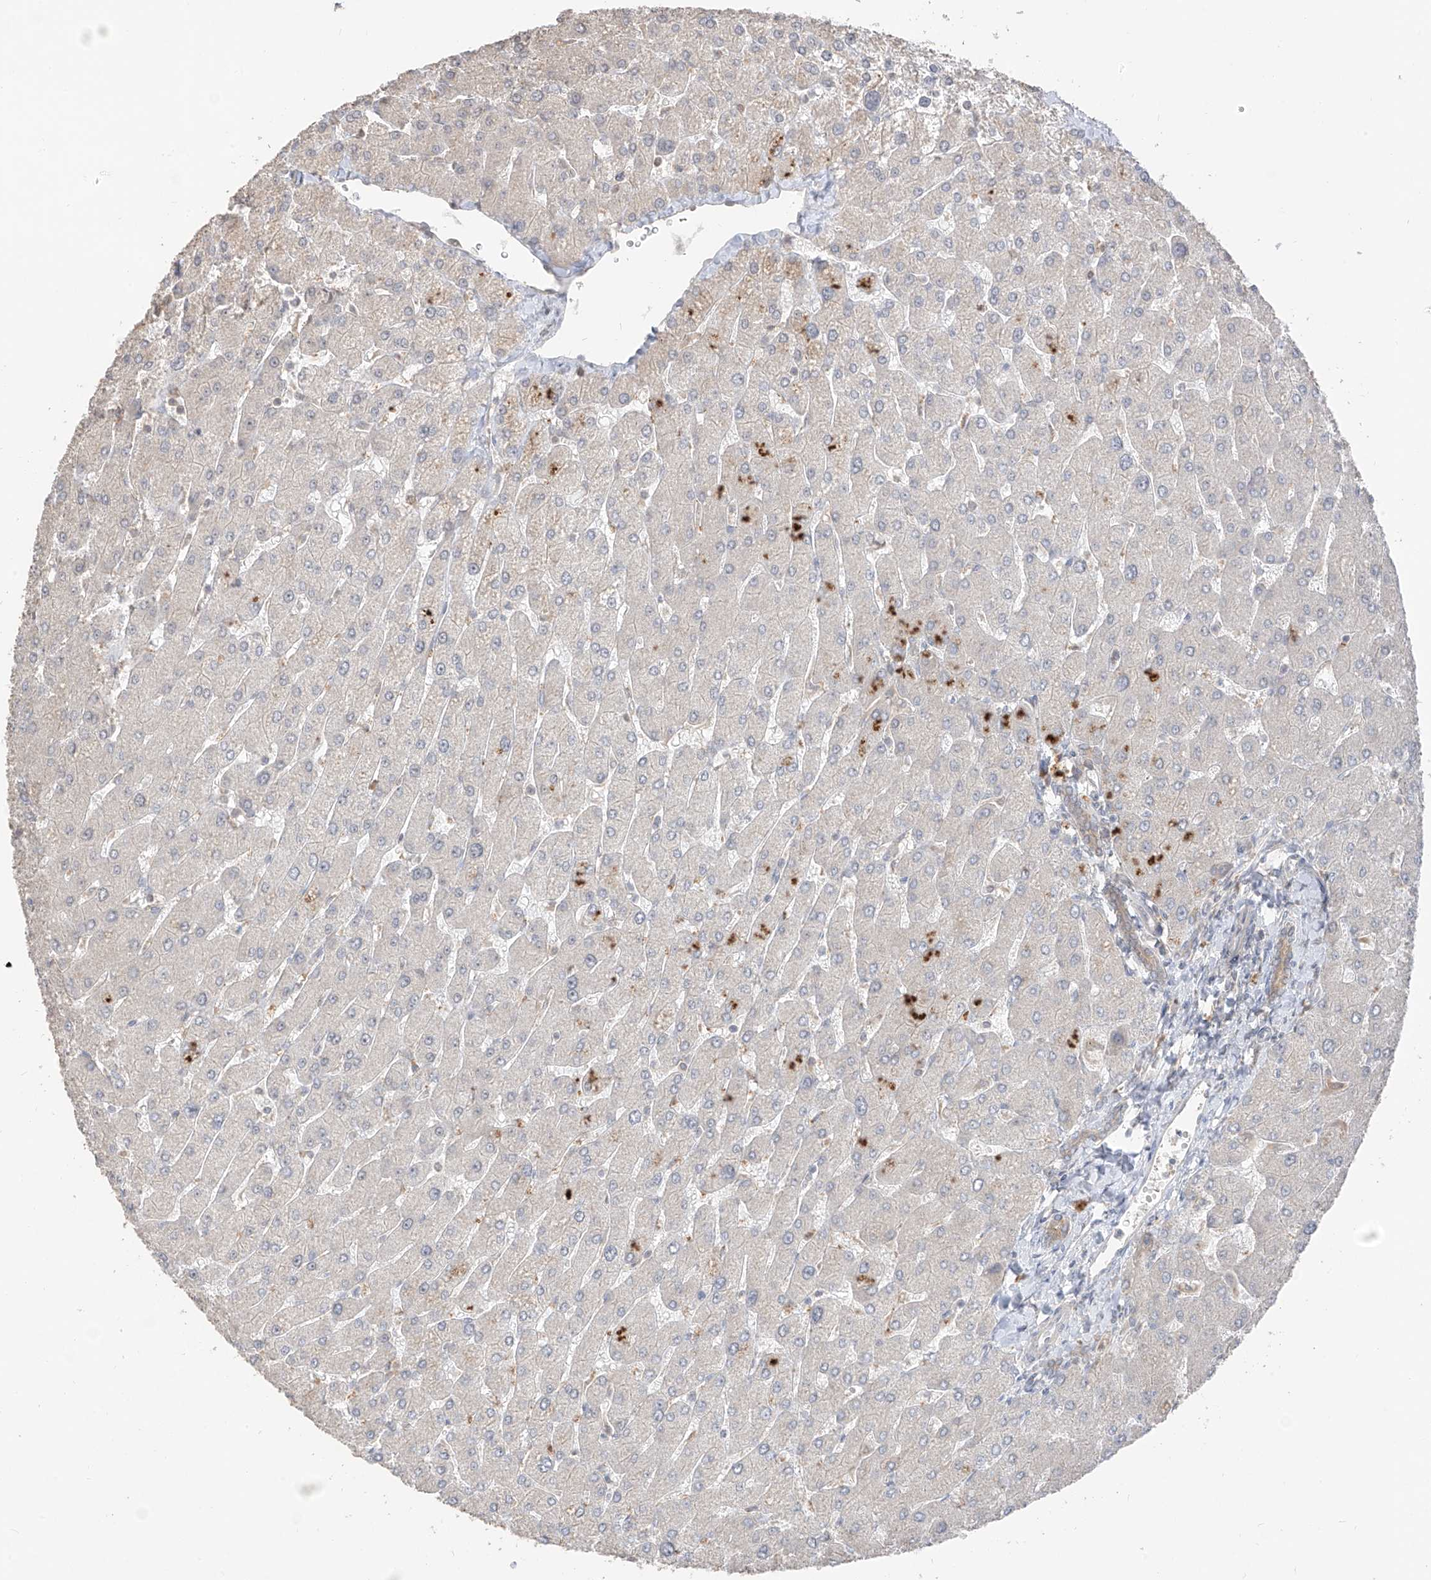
{"staining": {"intensity": "weak", "quantity": ">75%", "location": "cytoplasmic/membranous"}, "tissue": "liver", "cell_type": "Cholangiocytes", "image_type": "normal", "snomed": [{"axis": "morphology", "description": "Normal tissue, NOS"}, {"axis": "topography", "description": "Liver"}], "caption": "Human liver stained for a protein (brown) reveals weak cytoplasmic/membranous positive staining in about >75% of cholangiocytes.", "gene": "COLGALT2", "patient": {"sex": "male", "age": 55}}